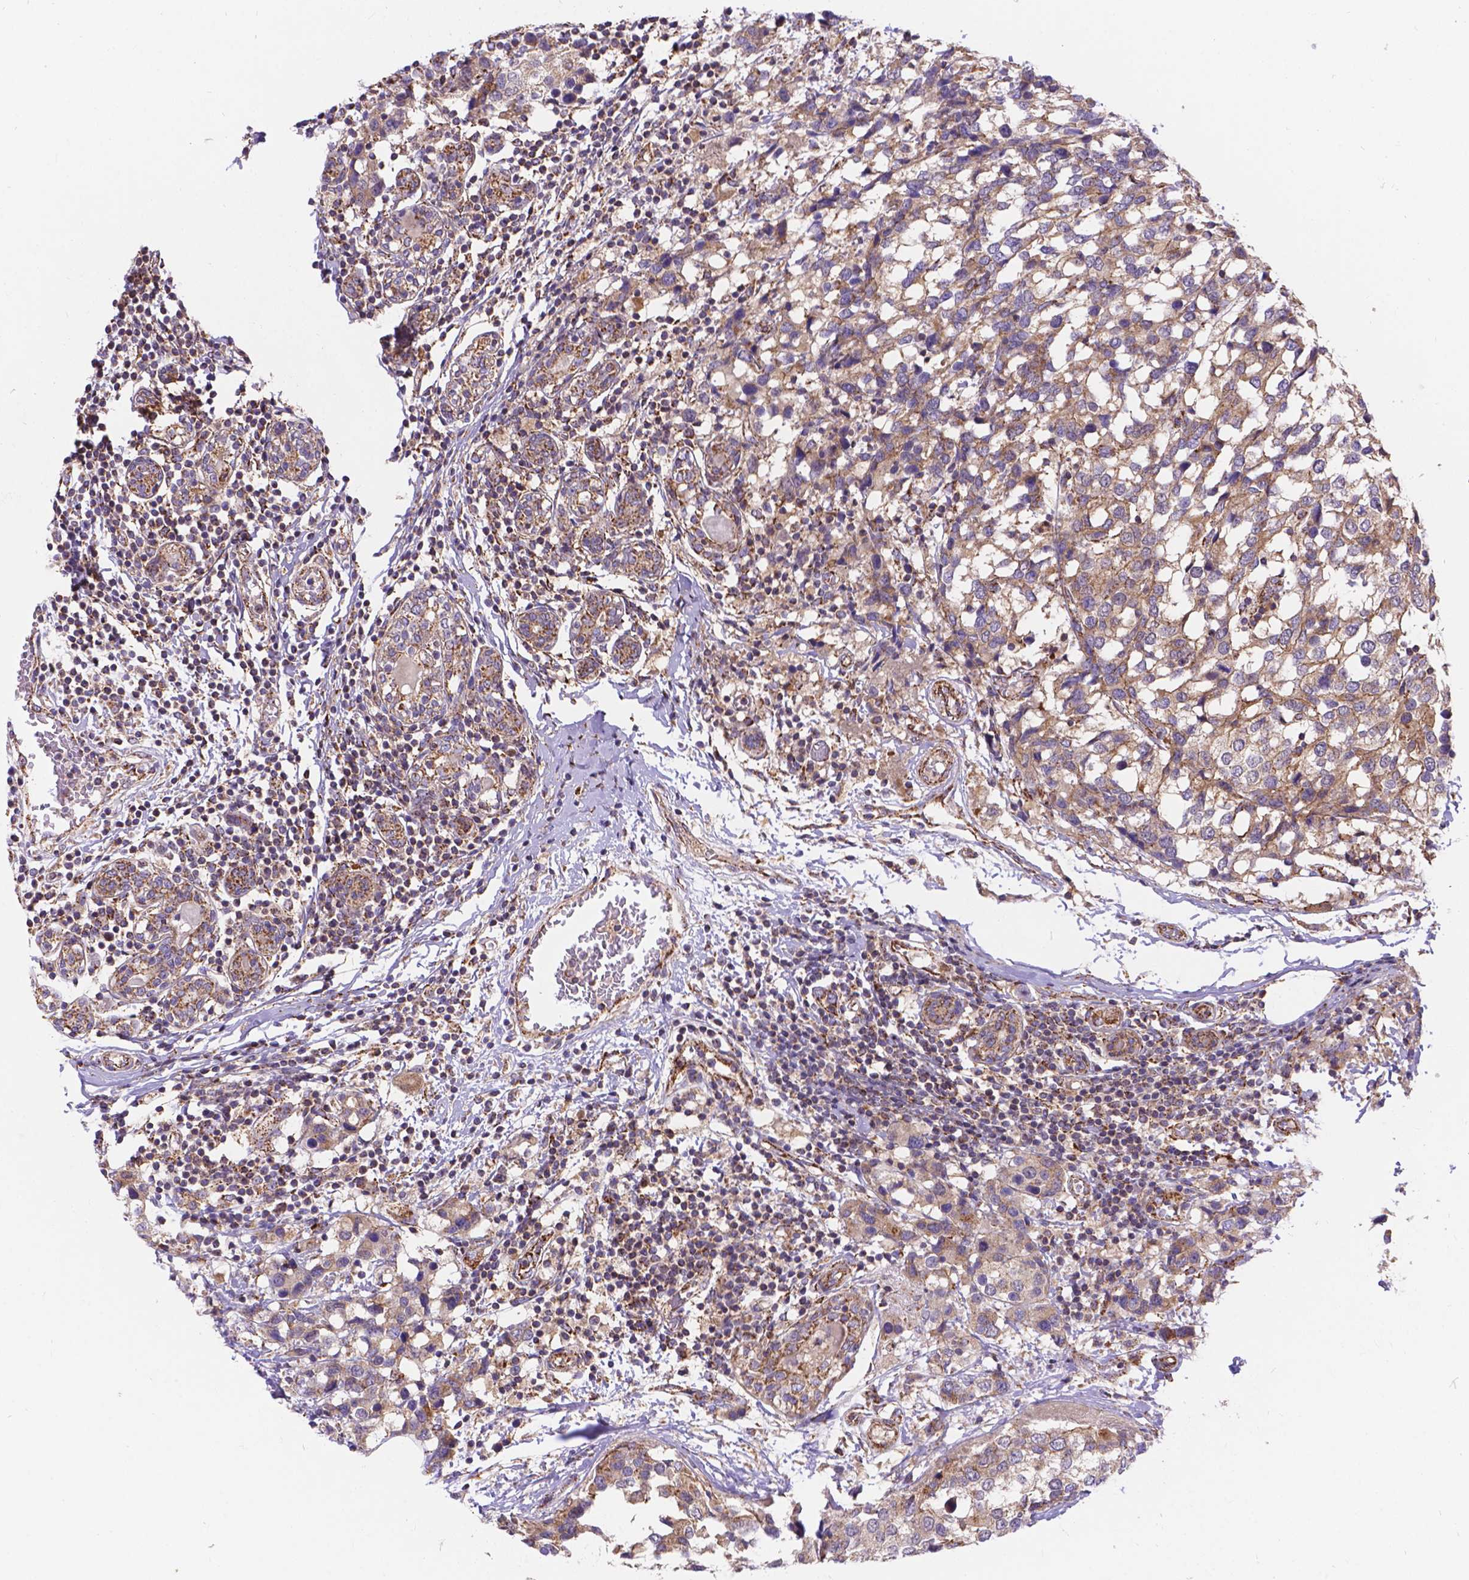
{"staining": {"intensity": "weak", "quantity": ">75%", "location": "cytoplasmic/membranous"}, "tissue": "breast cancer", "cell_type": "Tumor cells", "image_type": "cancer", "snomed": [{"axis": "morphology", "description": "Lobular carcinoma"}, {"axis": "topography", "description": "Breast"}], "caption": "DAB immunohistochemical staining of breast lobular carcinoma reveals weak cytoplasmic/membranous protein positivity in approximately >75% of tumor cells.", "gene": "AK3", "patient": {"sex": "female", "age": 59}}